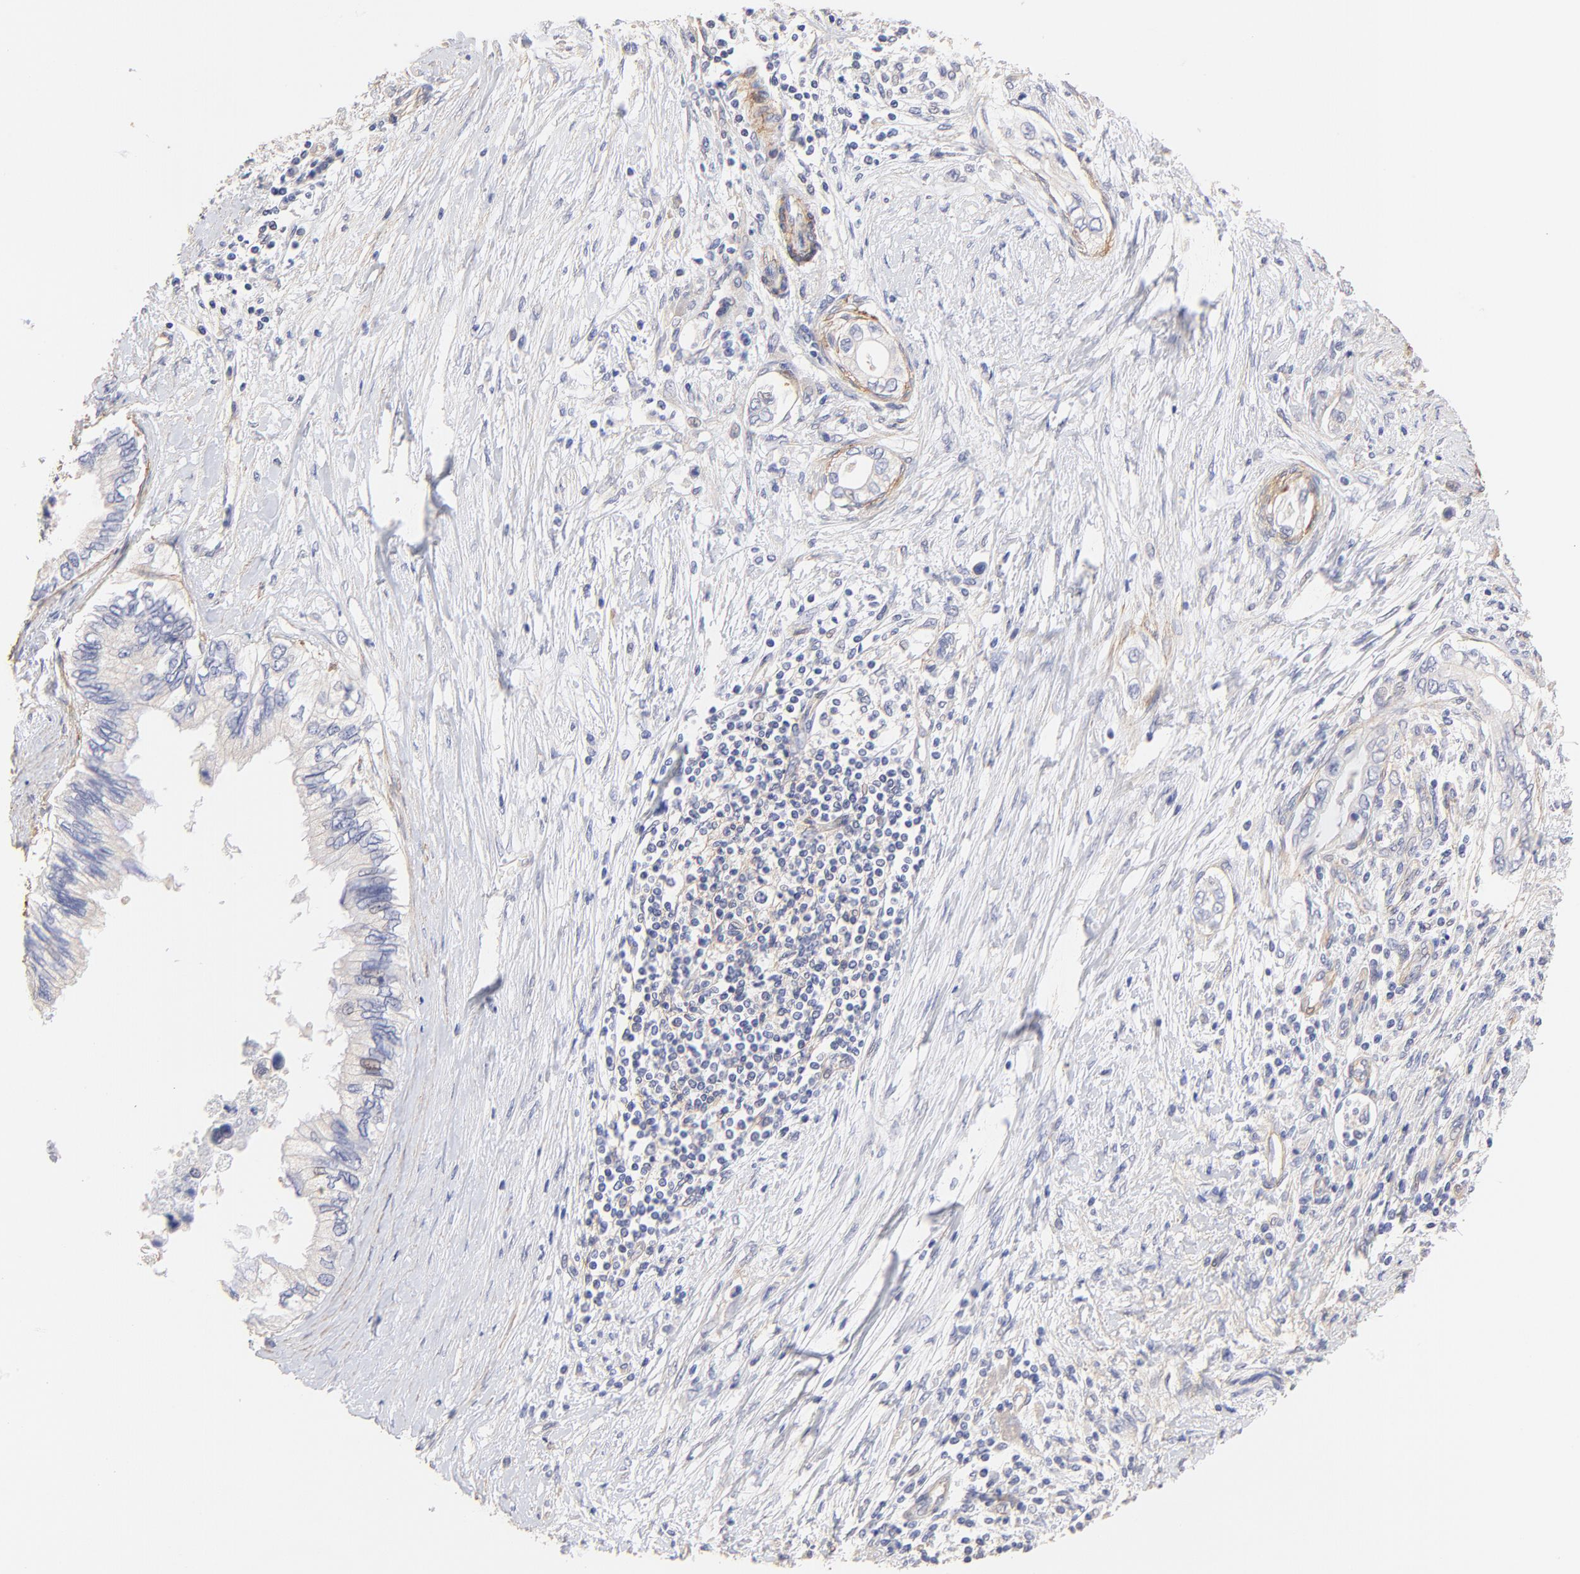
{"staining": {"intensity": "negative", "quantity": "none", "location": "none"}, "tissue": "pancreatic cancer", "cell_type": "Tumor cells", "image_type": "cancer", "snomed": [{"axis": "morphology", "description": "Adenocarcinoma, NOS"}, {"axis": "topography", "description": "Pancreas"}], "caption": "This histopathology image is of pancreatic cancer stained with immunohistochemistry (IHC) to label a protein in brown with the nuclei are counter-stained blue. There is no expression in tumor cells. The staining is performed using DAB (3,3'-diaminobenzidine) brown chromogen with nuclei counter-stained in using hematoxylin.", "gene": "ACTRT1", "patient": {"sex": "female", "age": 66}}